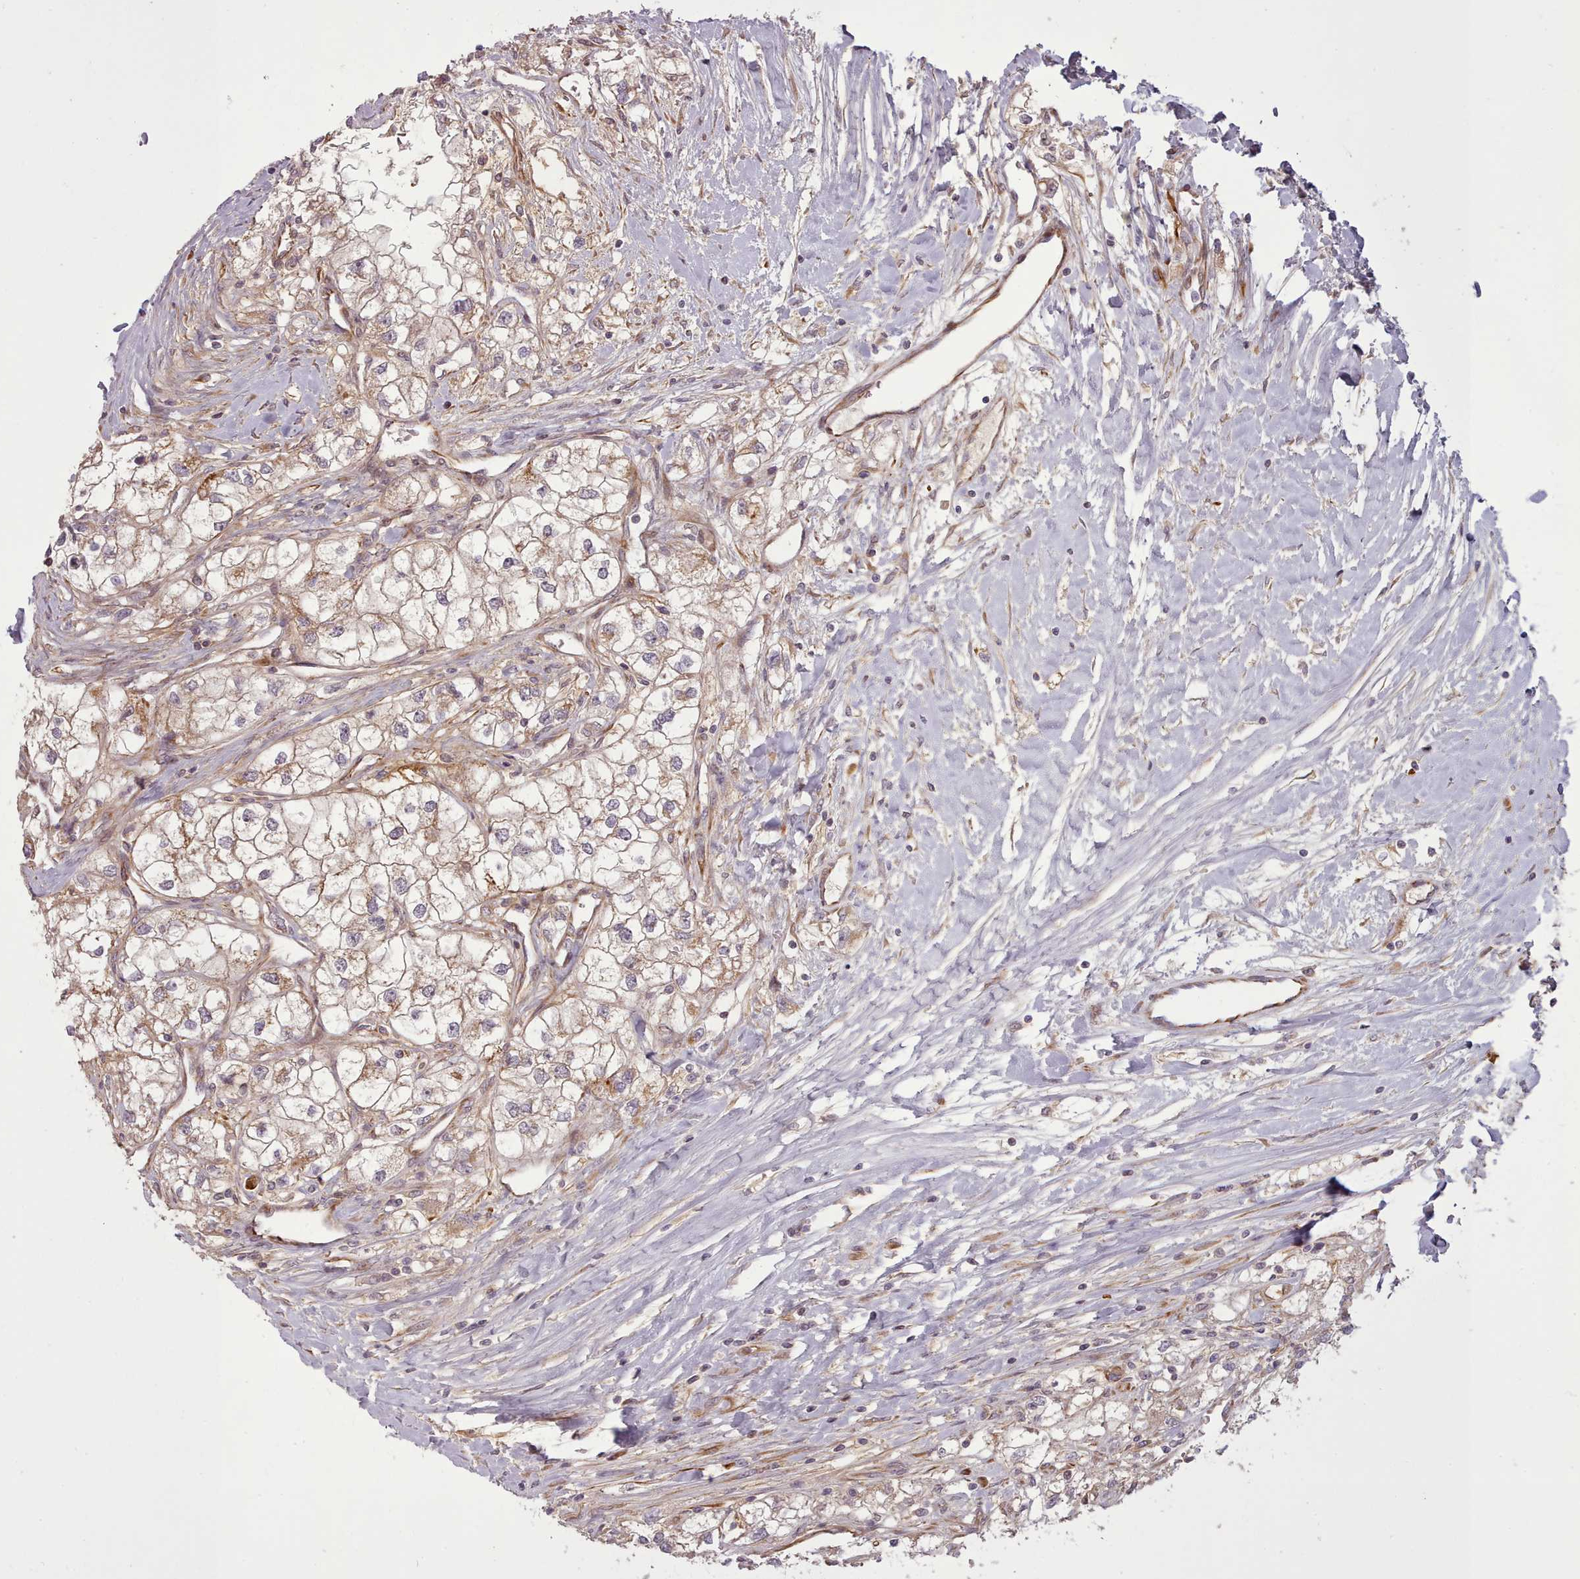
{"staining": {"intensity": "weak", "quantity": ">75%", "location": "cytoplasmic/membranous"}, "tissue": "renal cancer", "cell_type": "Tumor cells", "image_type": "cancer", "snomed": [{"axis": "morphology", "description": "Adenocarcinoma, NOS"}, {"axis": "topography", "description": "Kidney"}], "caption": "Protein expression analysis of human renal adenocarcinoma reveals weak cytoplasmic/membranous positivity in approximately >75% of tumor cells.", "gene": "GBGT1", "patient": {"sex": "male", "age": 59}}